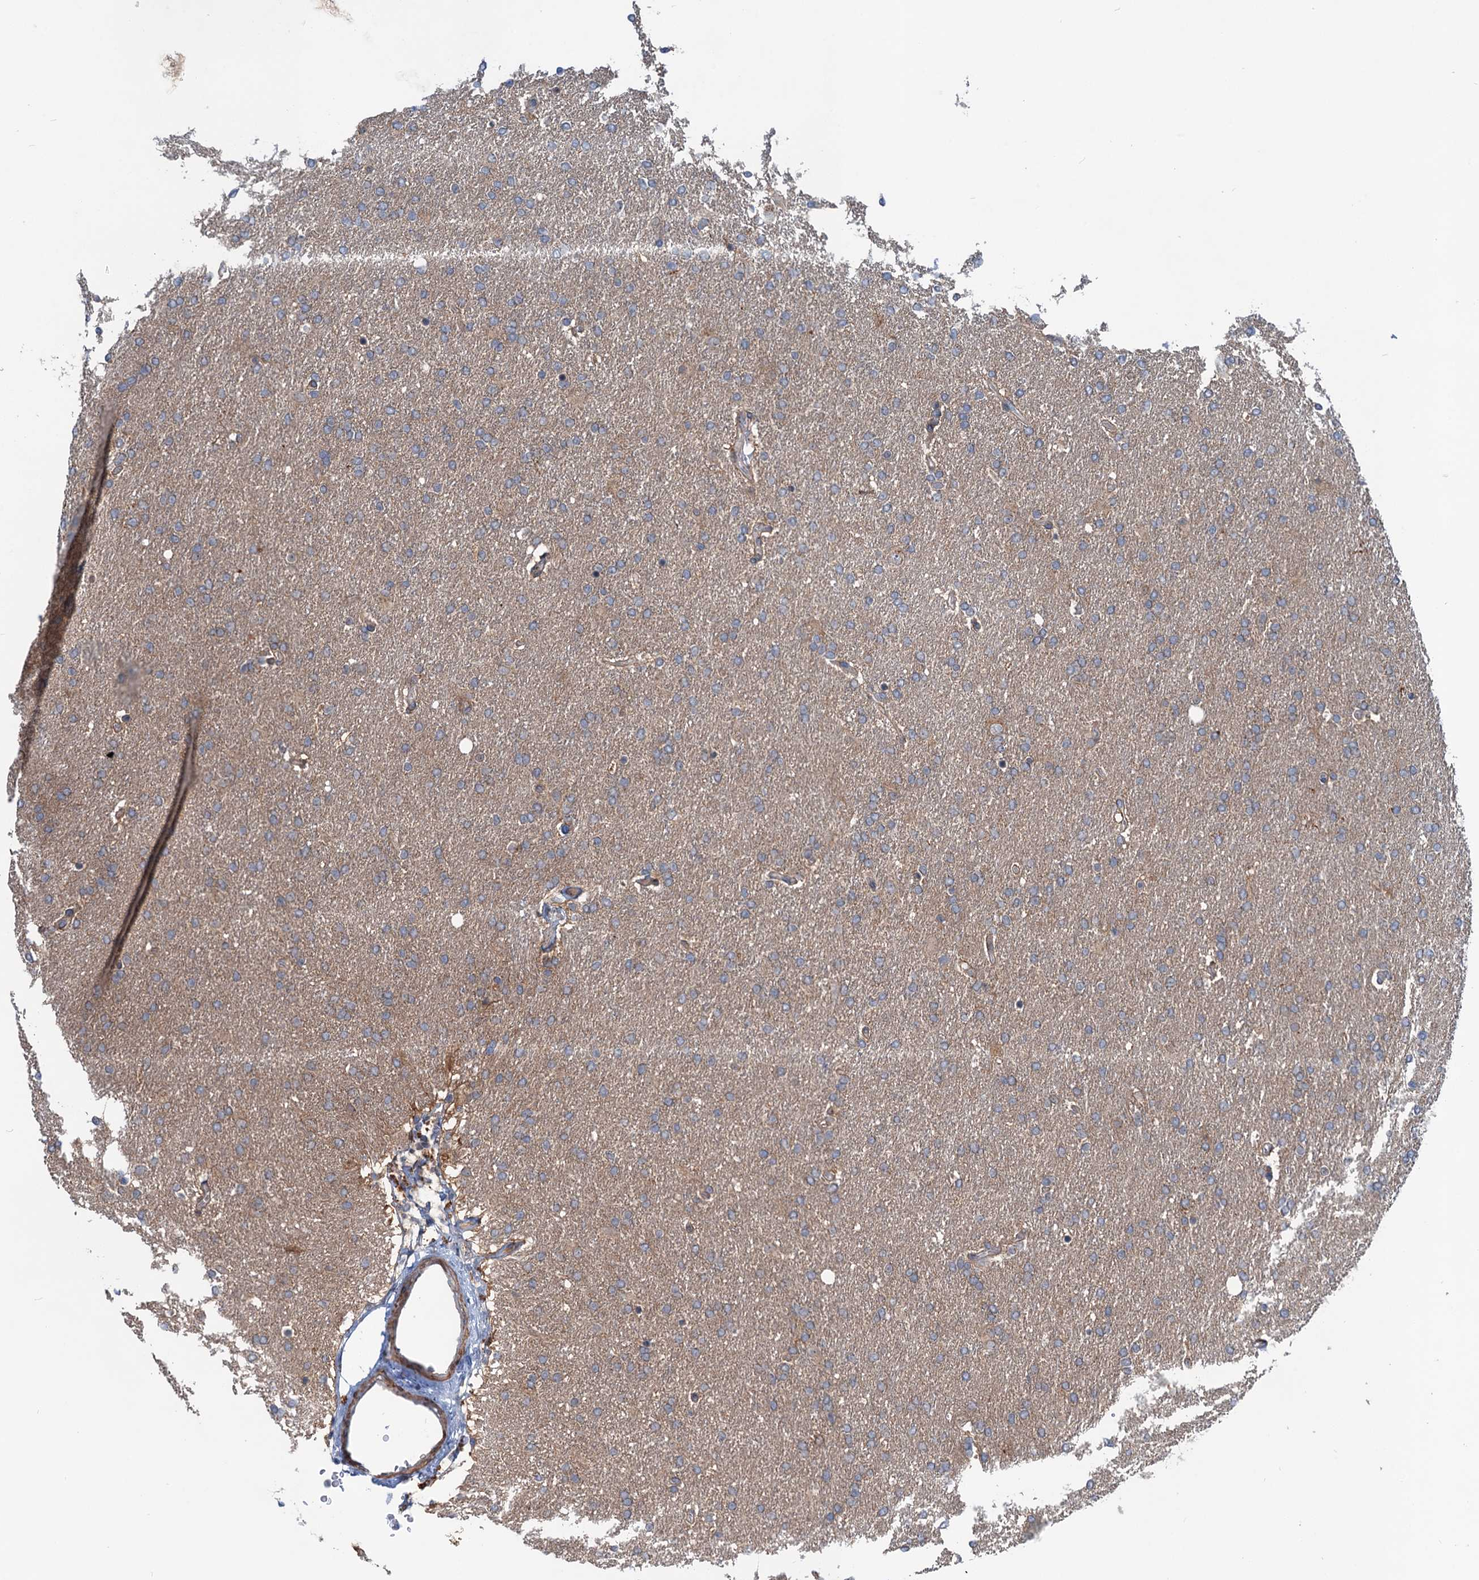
{"staining": {"intensity": "weak", "quantity": "25%-75%", "location": "cytoplasmic/membranous"}, "tissue": "glioma", "cell_type": "Tumor cells", "image_type": "cancer", "snomed": [{"axis": "morphology", "description": "Glioma, malignant, High grade"}, {"axis": "topography", "description": "Brain"}], "caption": "This photomicrograph displays IHC staining of malignant glioma (high-grade), with low weak cytoplasmic/membranous positivity in approximately 25%-75% of tumor cells.", "gene": "DYNC2I2", "patient": {"sex": "male", "age": 72}}